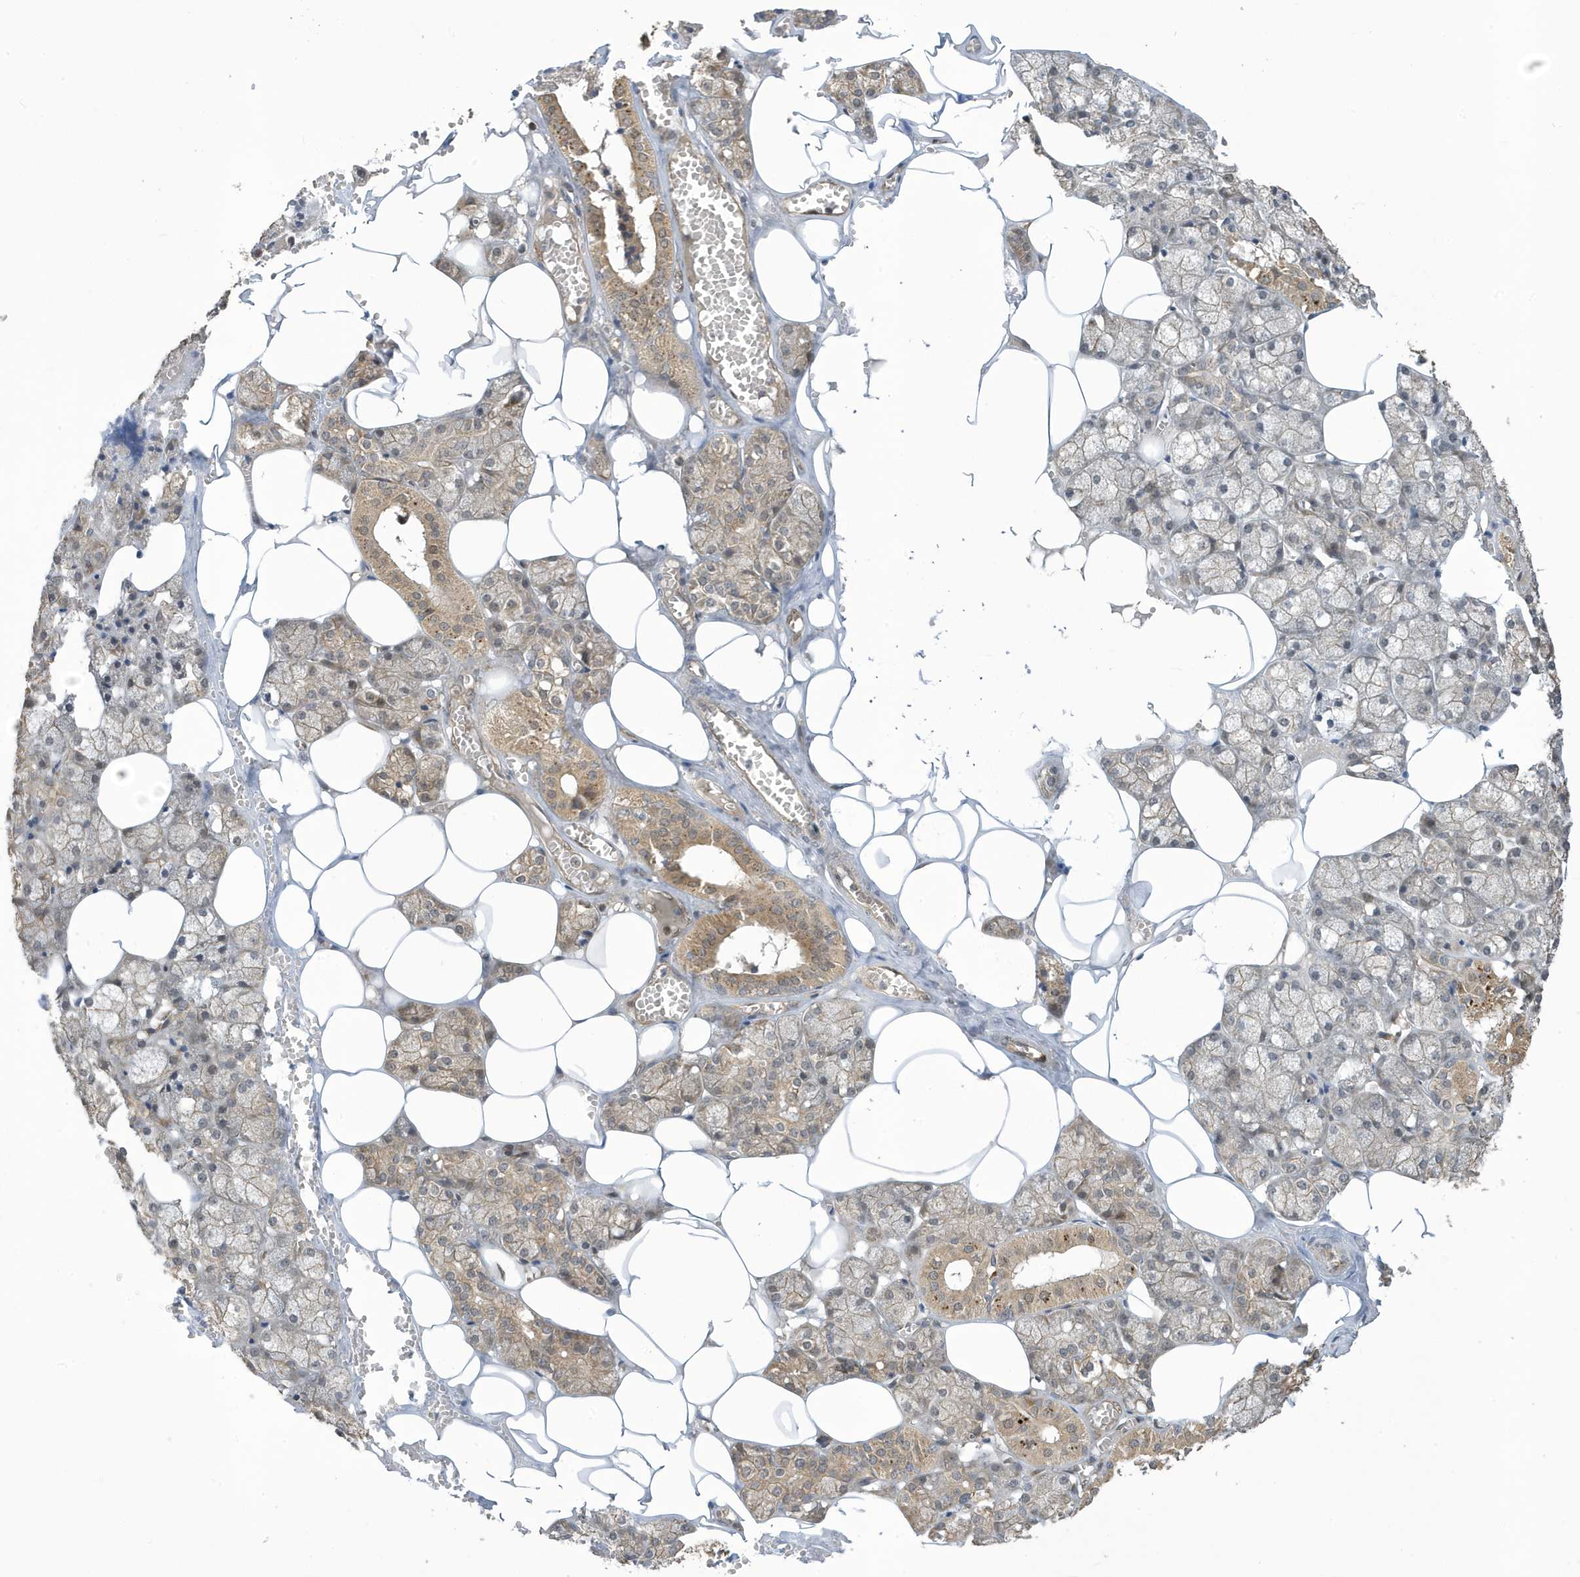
{"staining": {"intensity": "moderate", "quantity": "25%-75%", "location": "cytoplasmic/membranous"}, "tissue": "salivary gland", "cell_type": "Glandular cells", "image_type": "normal", "snomed": [{"axis": "morphology", "description": "Normal tissue, NOS"}, {"axis": "topography", "description": "Salivary gland"}], "caption": "DAB immunohistochemical staining of unremarkable human salivary gland shows moderate cytoplasmic/membranous protein expression in approximately 25%-75% of glandular cells. (DAB (3,3'-diaminobenzidine) IHC with brightfield microscopy, high magnification).", "gene": "NCOA7", "patient": {"sex": "male", "age": 62}}